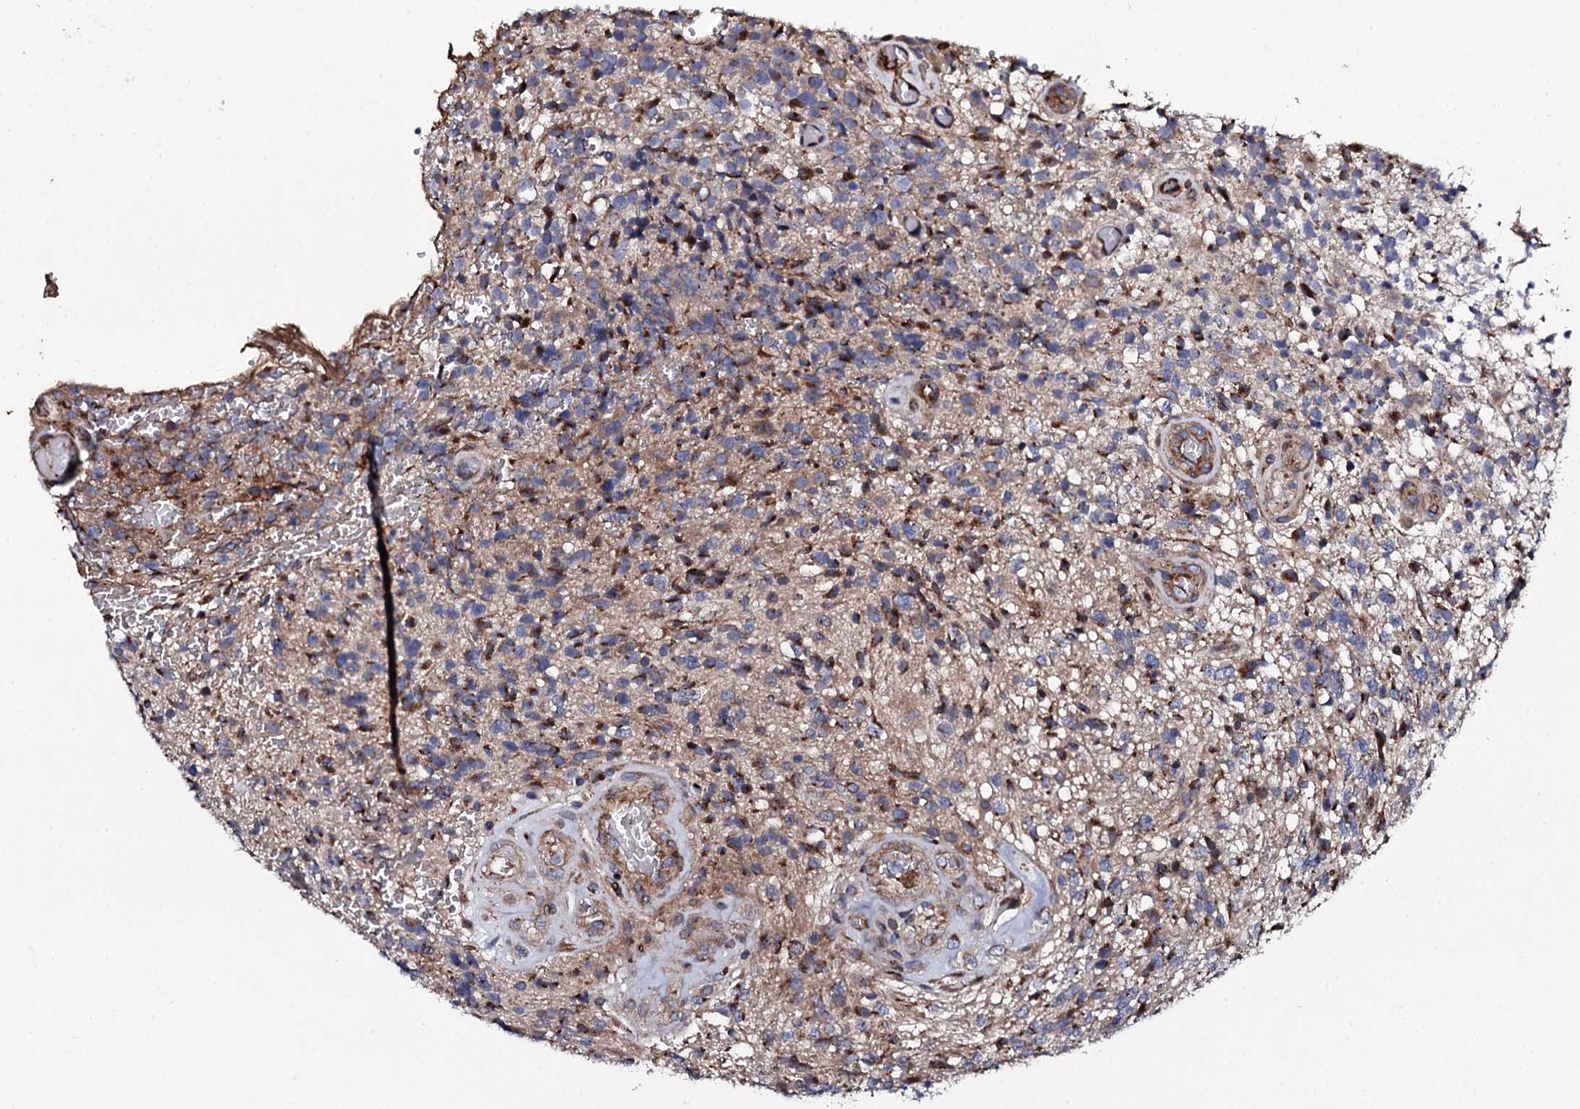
{"staining": {"intensity": "strong", "quantity": "<25%", "location": "cytoplasmic/membranous"}, "tissue": "glioma", "cell_type": "Tumor cells", "image_type": "cancer", "snomed": [{"axis": "morphology", "description": "Glioma, malignant, High grade"}, {"axis": "topography", "description": "Brain"}], "caption": "Immunohistochemical staining of glioma exhibits medium levels of strong cytoplasmic/membranous positivity in about <25% of tumor cells.", "gene": "PLET1", "patient": {"sex": "male", "age": 56}}